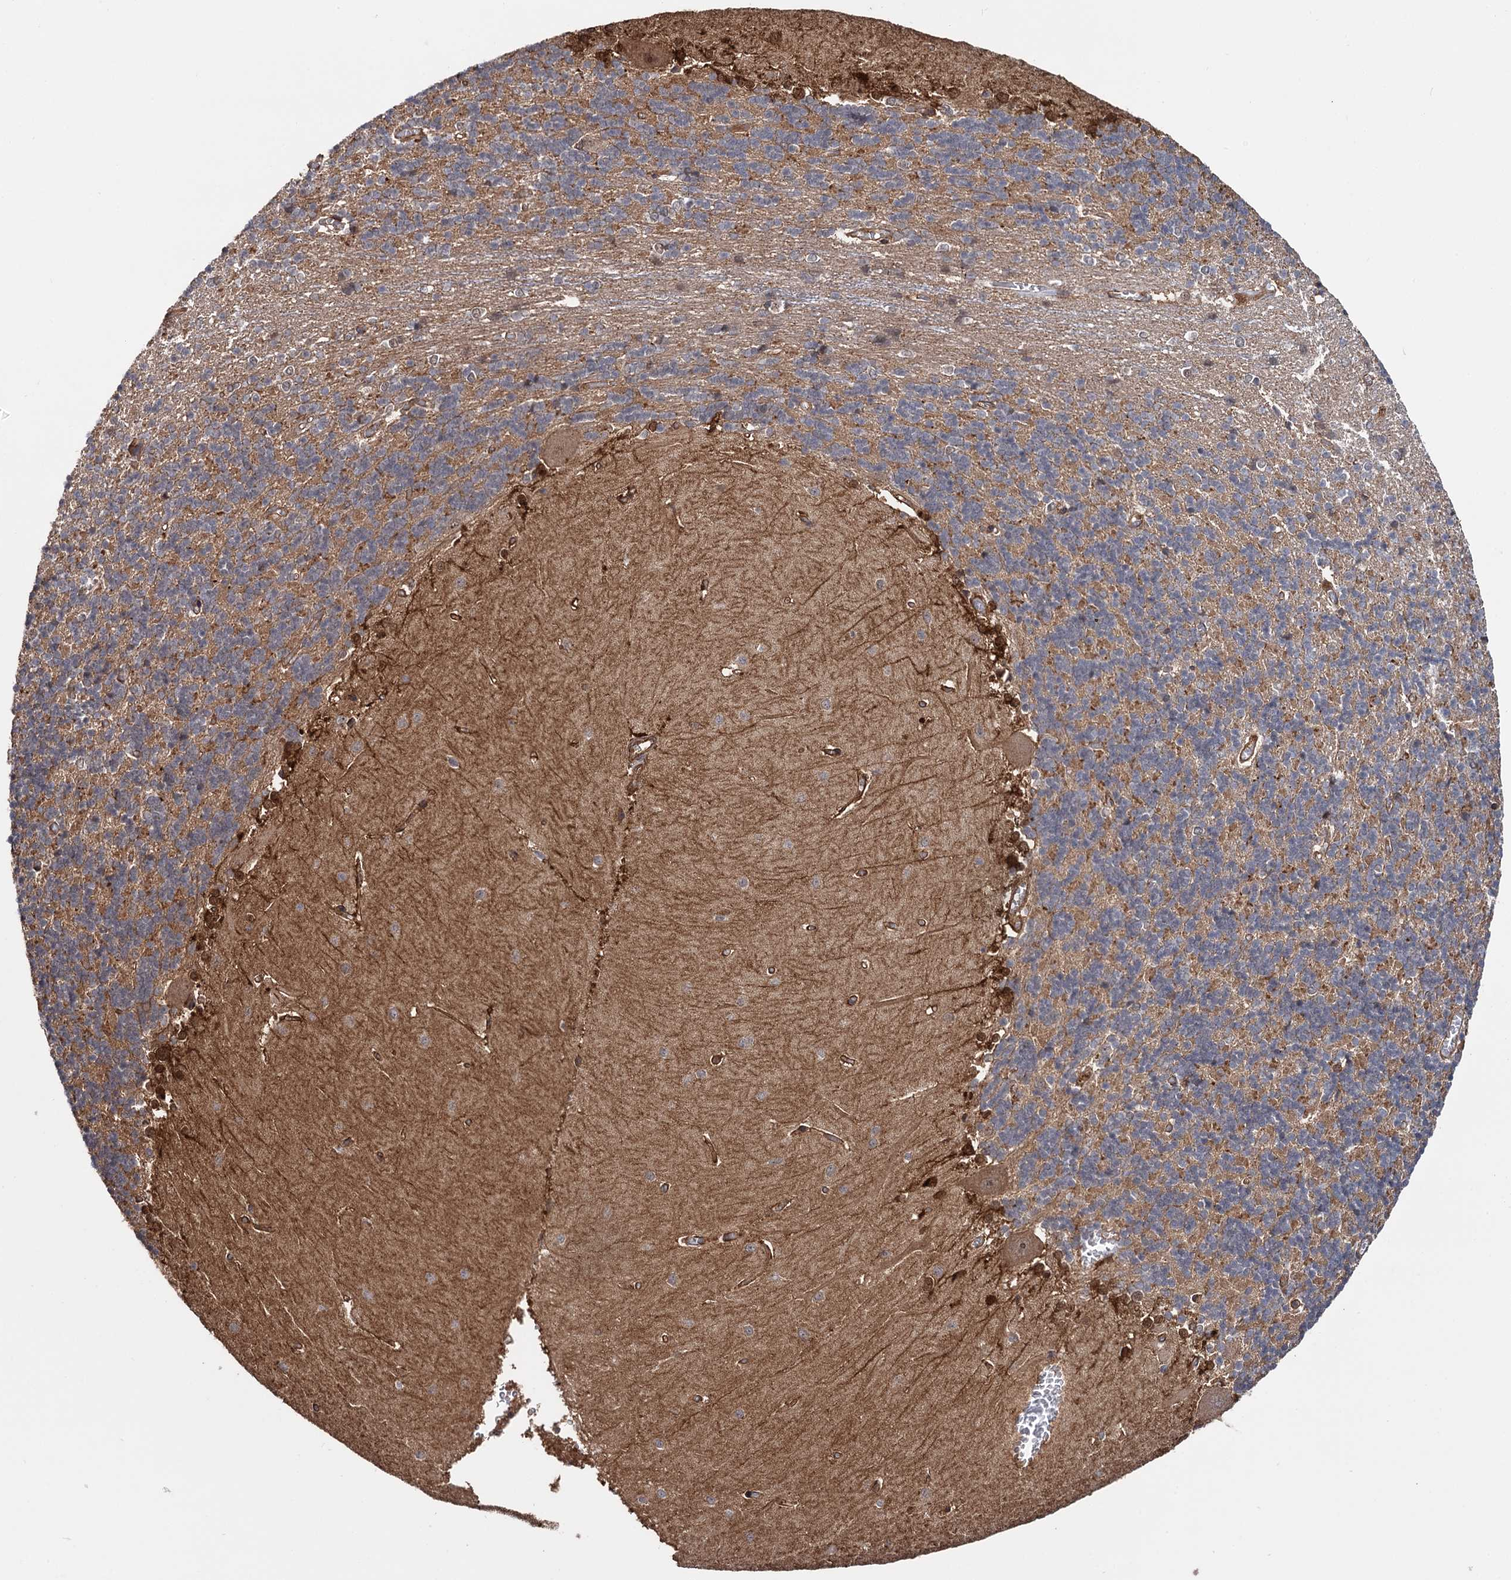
{"staining": {"intensity": "moderate", "quantity": ">75%", "location": "cytoplasmic/membranous"}, "tissue": "cerebellum", "cell_type": "Cells in granular layer", "image_type": "normal", "snomed": [{"axis": "morphology", "description": "Normal tissue, NOS"}, {"axis": "topography", "description": "Cerebellum"}], "caption": "Protein expression by immunohistochemistry exhibits moderate cytoplasmic/membranous positivity in approximately >75% of cells in granular layer in unremarkable cerebellum. (DAB (3,3'-diaminobenzidine) IHC, brown staining for protein, blue staining for nuclei).", "gene": "ATP8B4", "patient": {"sex": "male", "age": 37}}